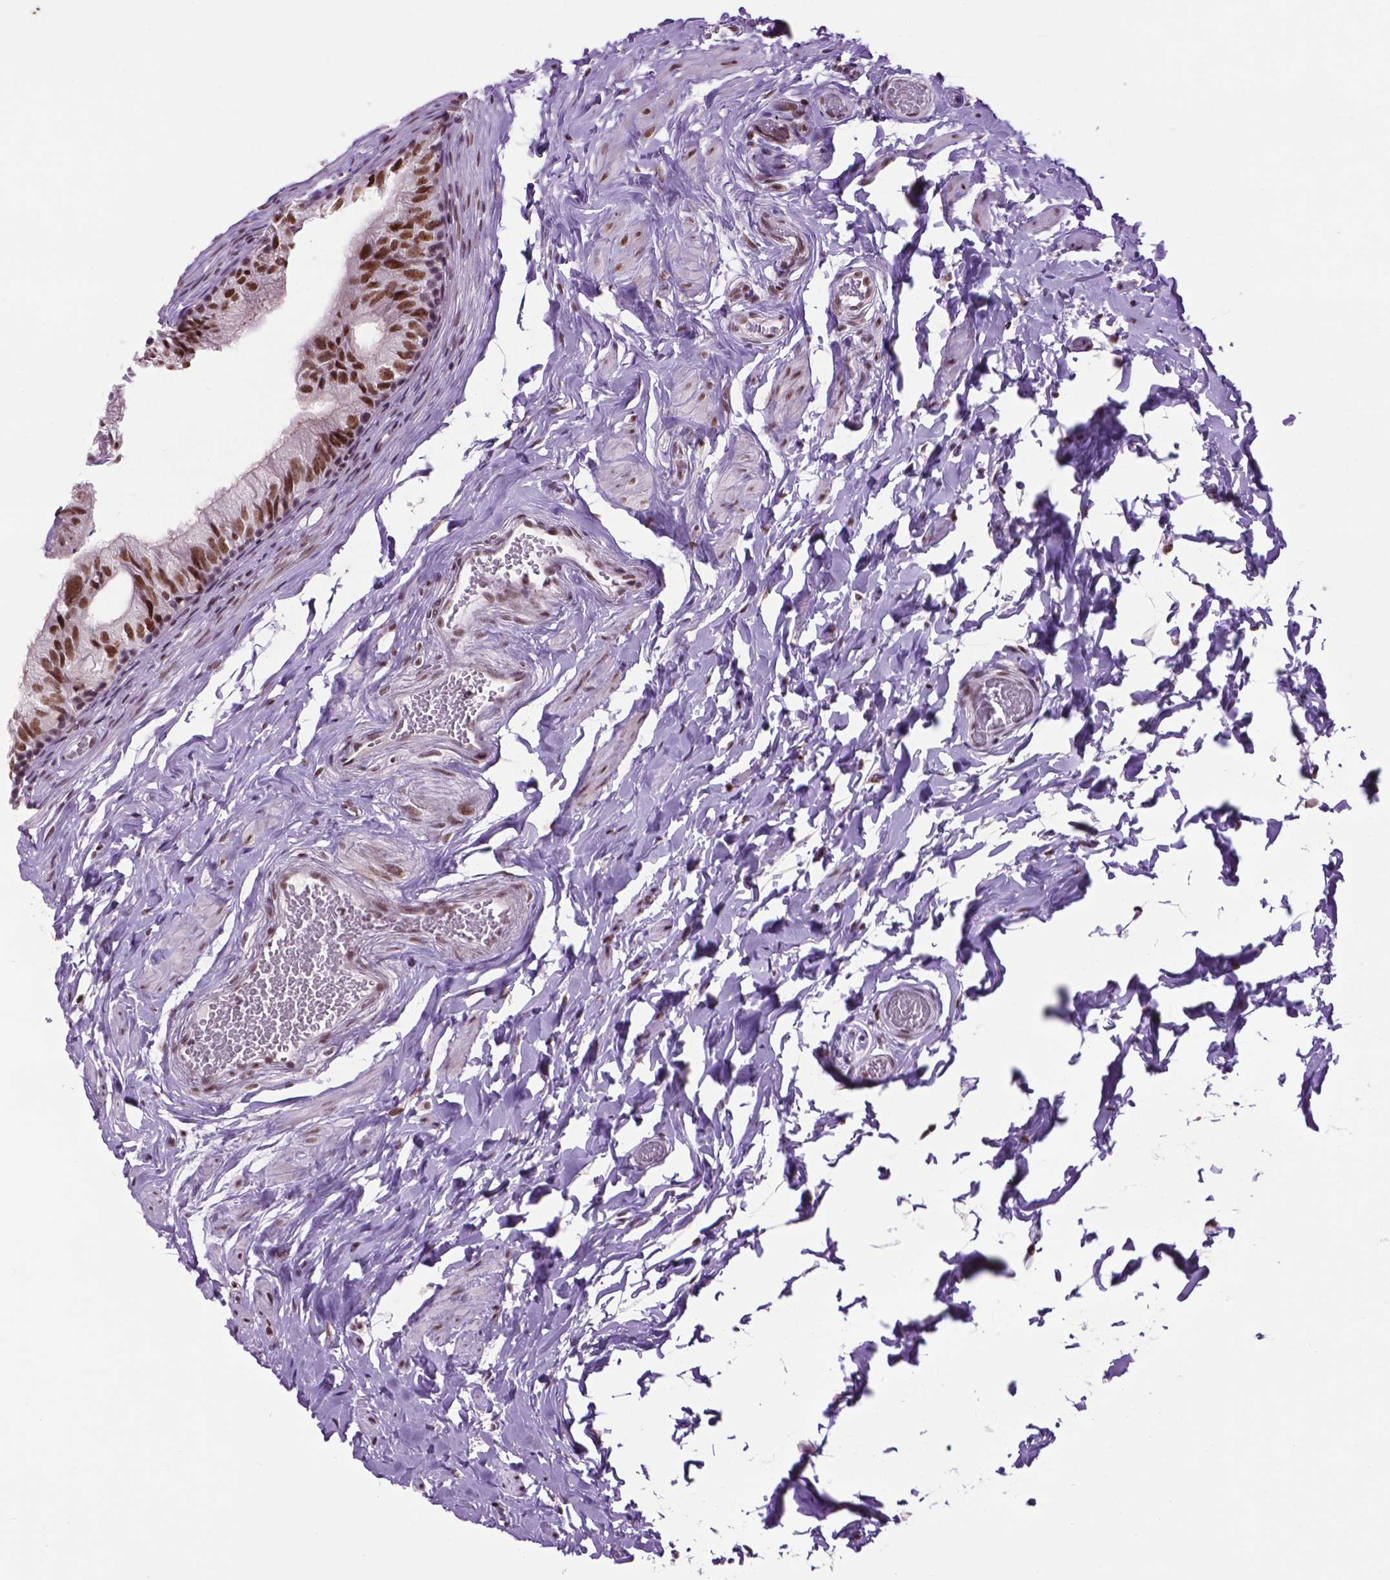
{"staining": {"intensity": "strong", "quantity": ">75%", "location": "nuclear"}, "tissue": "epididymis", "cell_type": "Glandular cells", "image_type": "normal", "snomed": [{"axis": "morphology", "description": "Normal tissue, NOS"}, {"axis": "topography", "description": "Epididymis"}], "caption": "Approximately >75% of glandular cells in unremarkable human epididymis display strong nuclear protein expression as visualized by brown immunohistochemical staining.", "gene": "EAF1", "patient": {"sex": "male", "age": 29}}